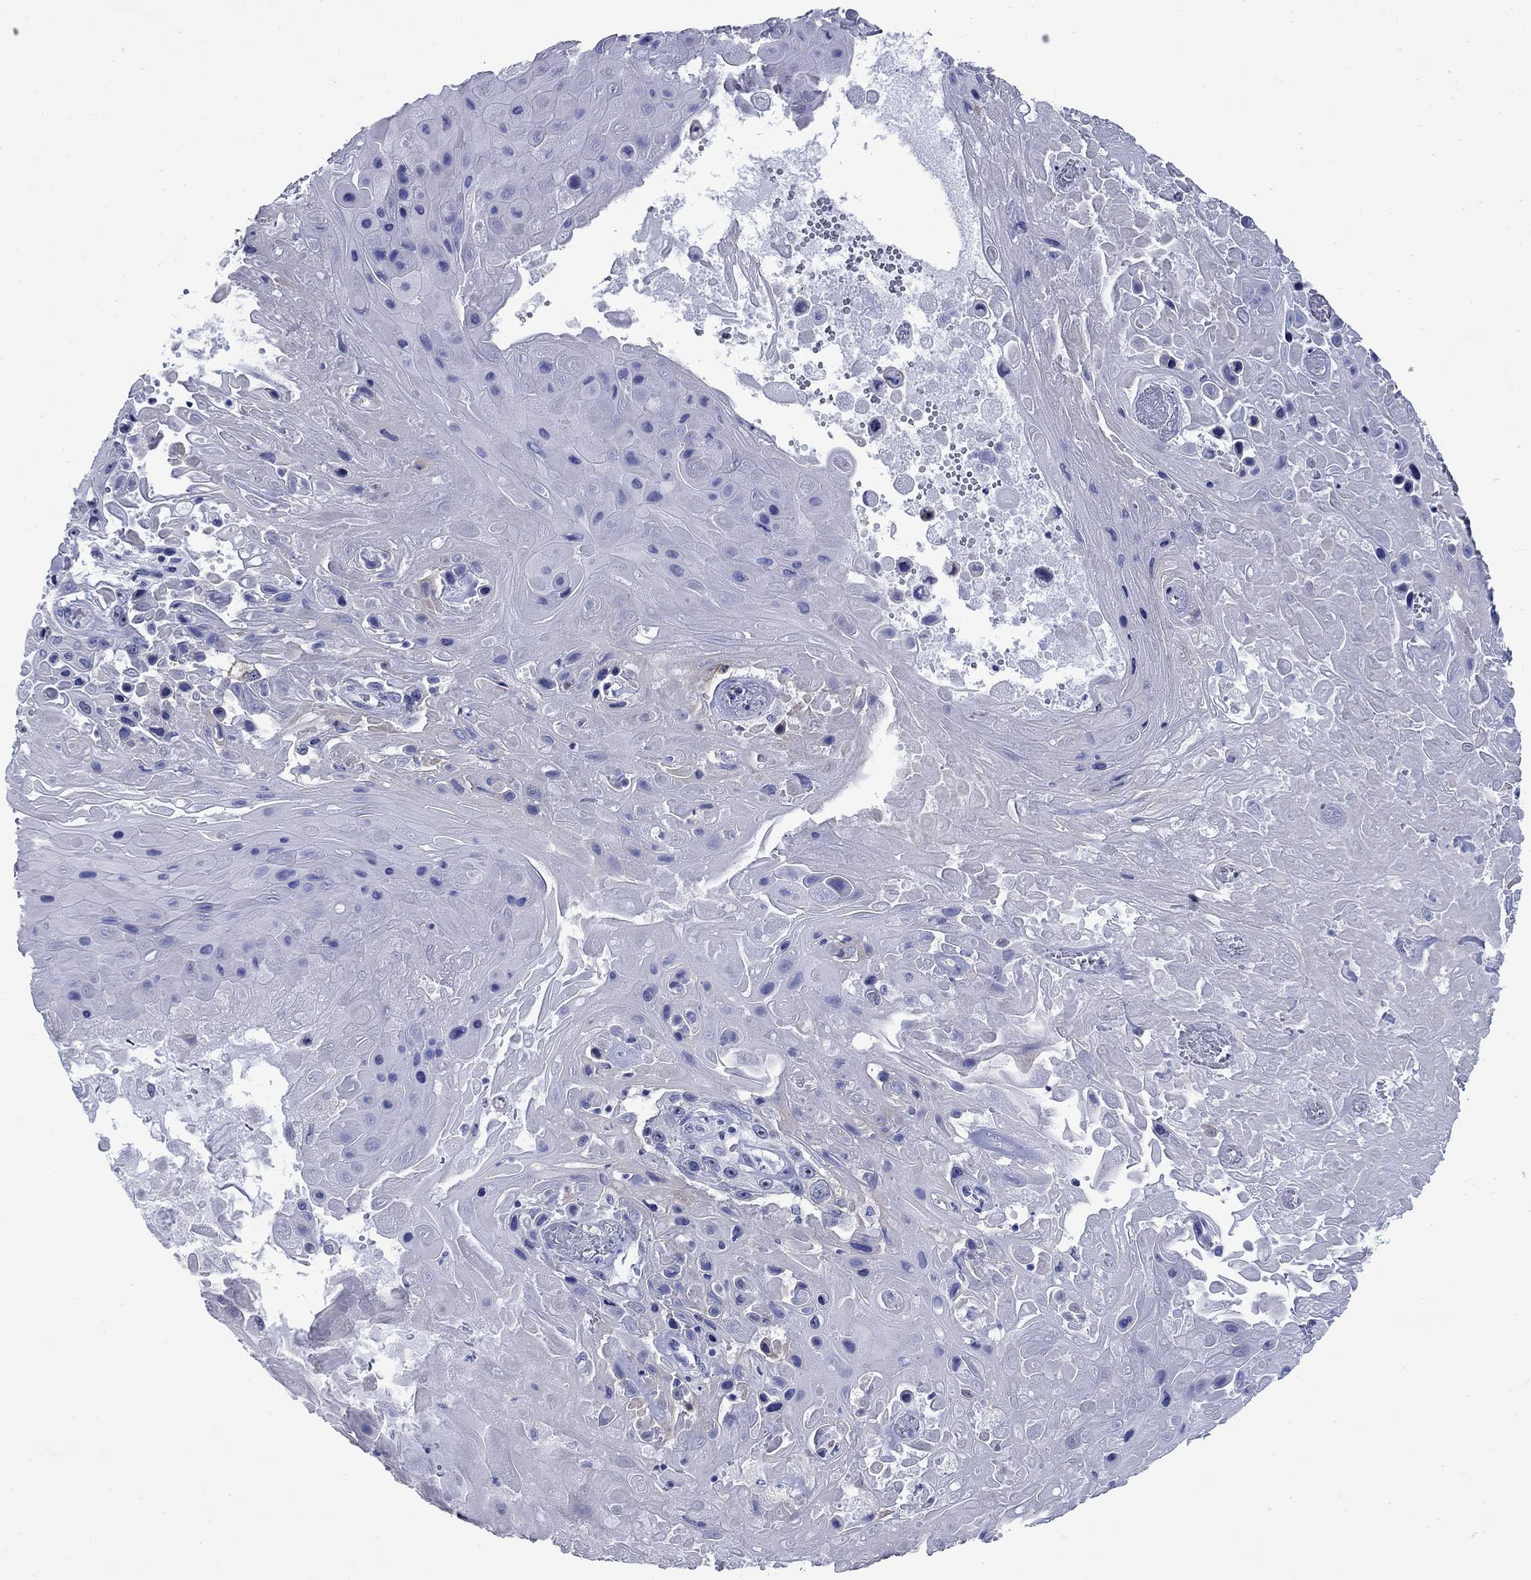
{"staining": {"intensity": "strong", "quantity": "<25%", "location": "cytoplasmic/membranous"}, "tissue": "skin cancer", "cell_type": "Tumor cells", "image_type": "cancer", "snomed": [{"axis": "morphology", "description": "Squamous cell carcinoma, NOS"}, {"axis": "topography", "description": "Skin"}], "caption": "IHC (DAB) staining of skin cancer demonstrates strong cytoplasmic/membranous protein staining in approximately <25% of tumor cells.", "gene": "TACC3", "patient": {"sex": "male", "age": 82}}